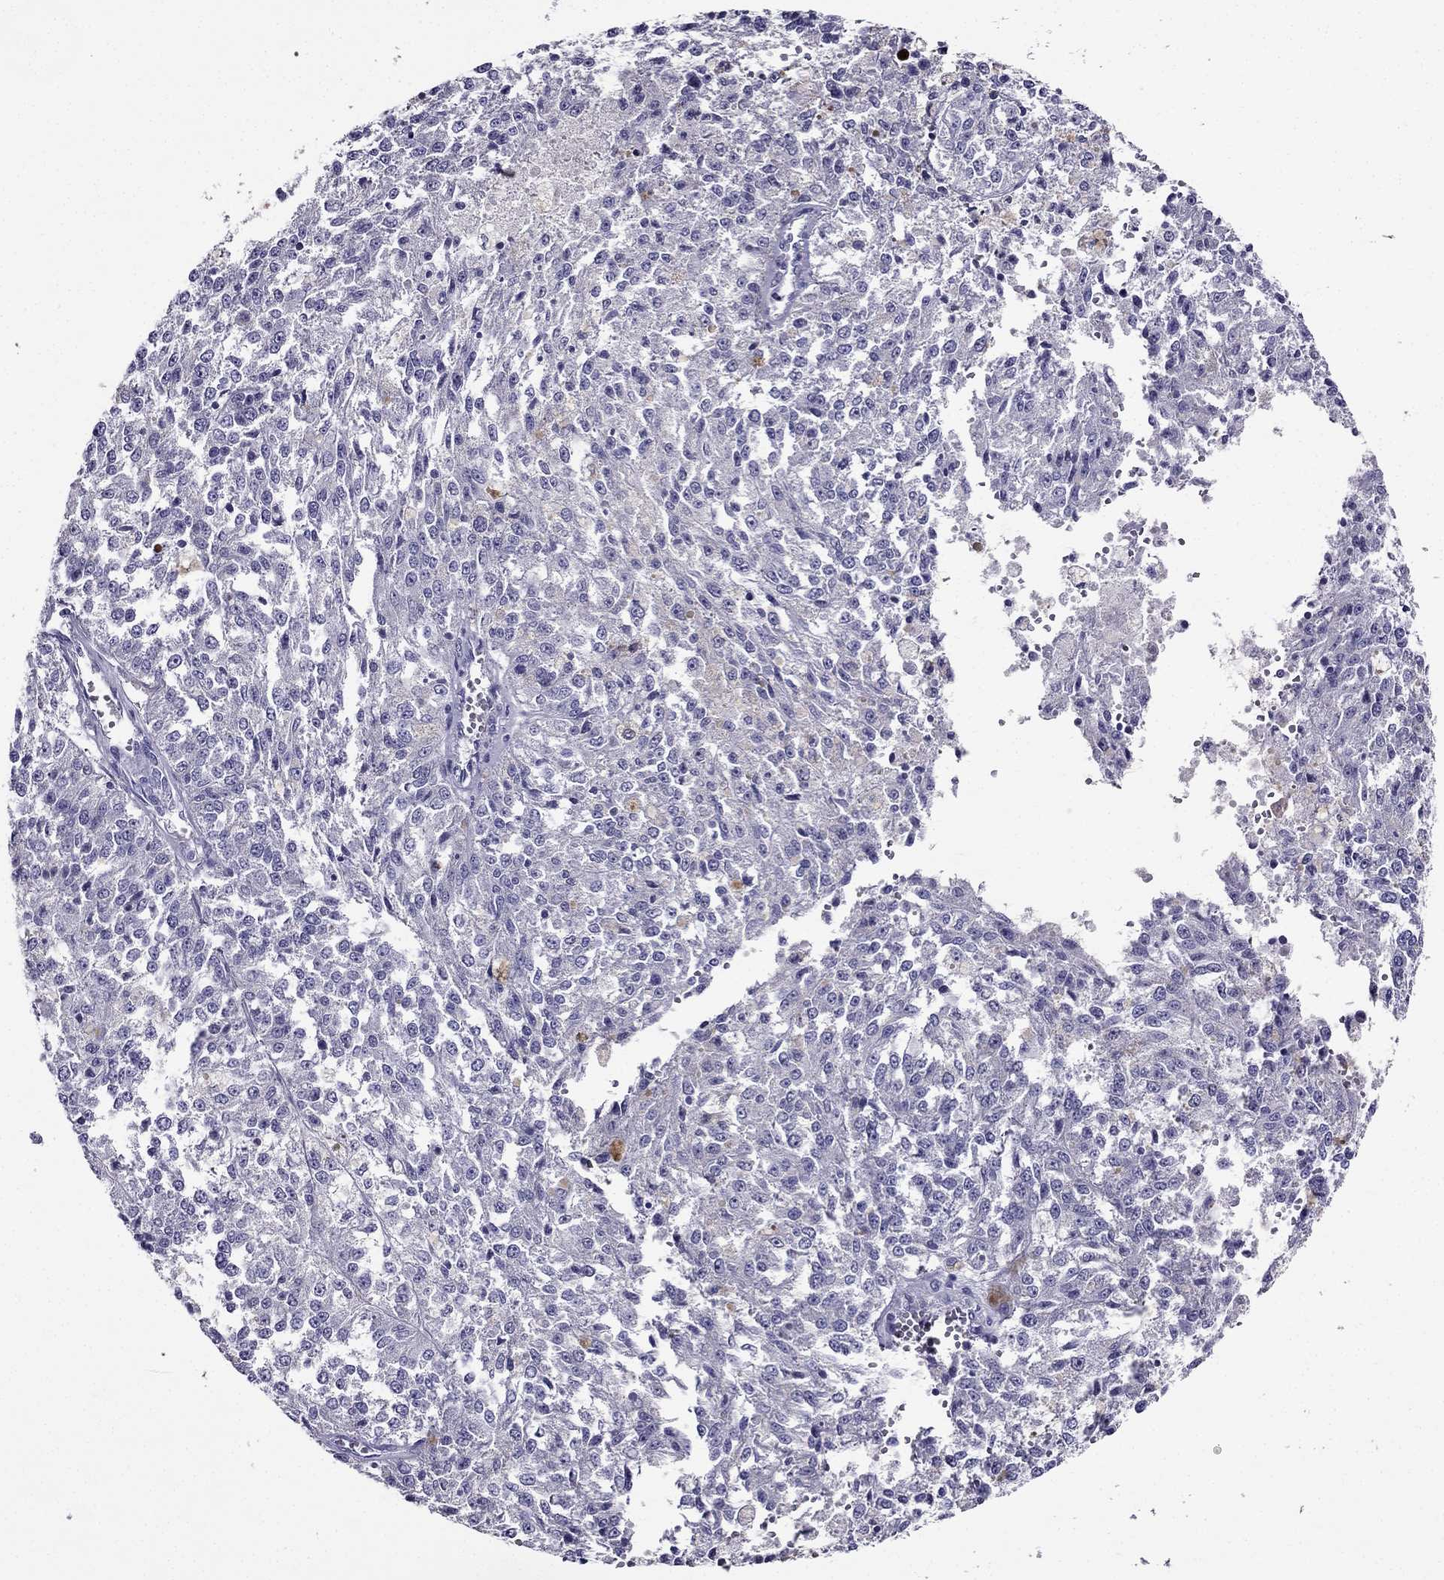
{"staining": {"intensity": "negative", "quantity": "none", "location": "none"}, "tissue": "melanoma", "cell_type": "Tumor cells", "image_type": "cancer", "snomed": [{"axis": "morphology", "description": "Malignant melanoma, Metastatic site"}, {"axis": "topography", "description": "Lymph node"}], "caption": "An immunohistochemistry photomicrograph of malignant melanoma (metastatic site) is shown. There is no staining in tumor cells of malignant melanoma (metastatic site).", "gene": "ZNF541", "patient": {"sex": "female", "age": 64}}